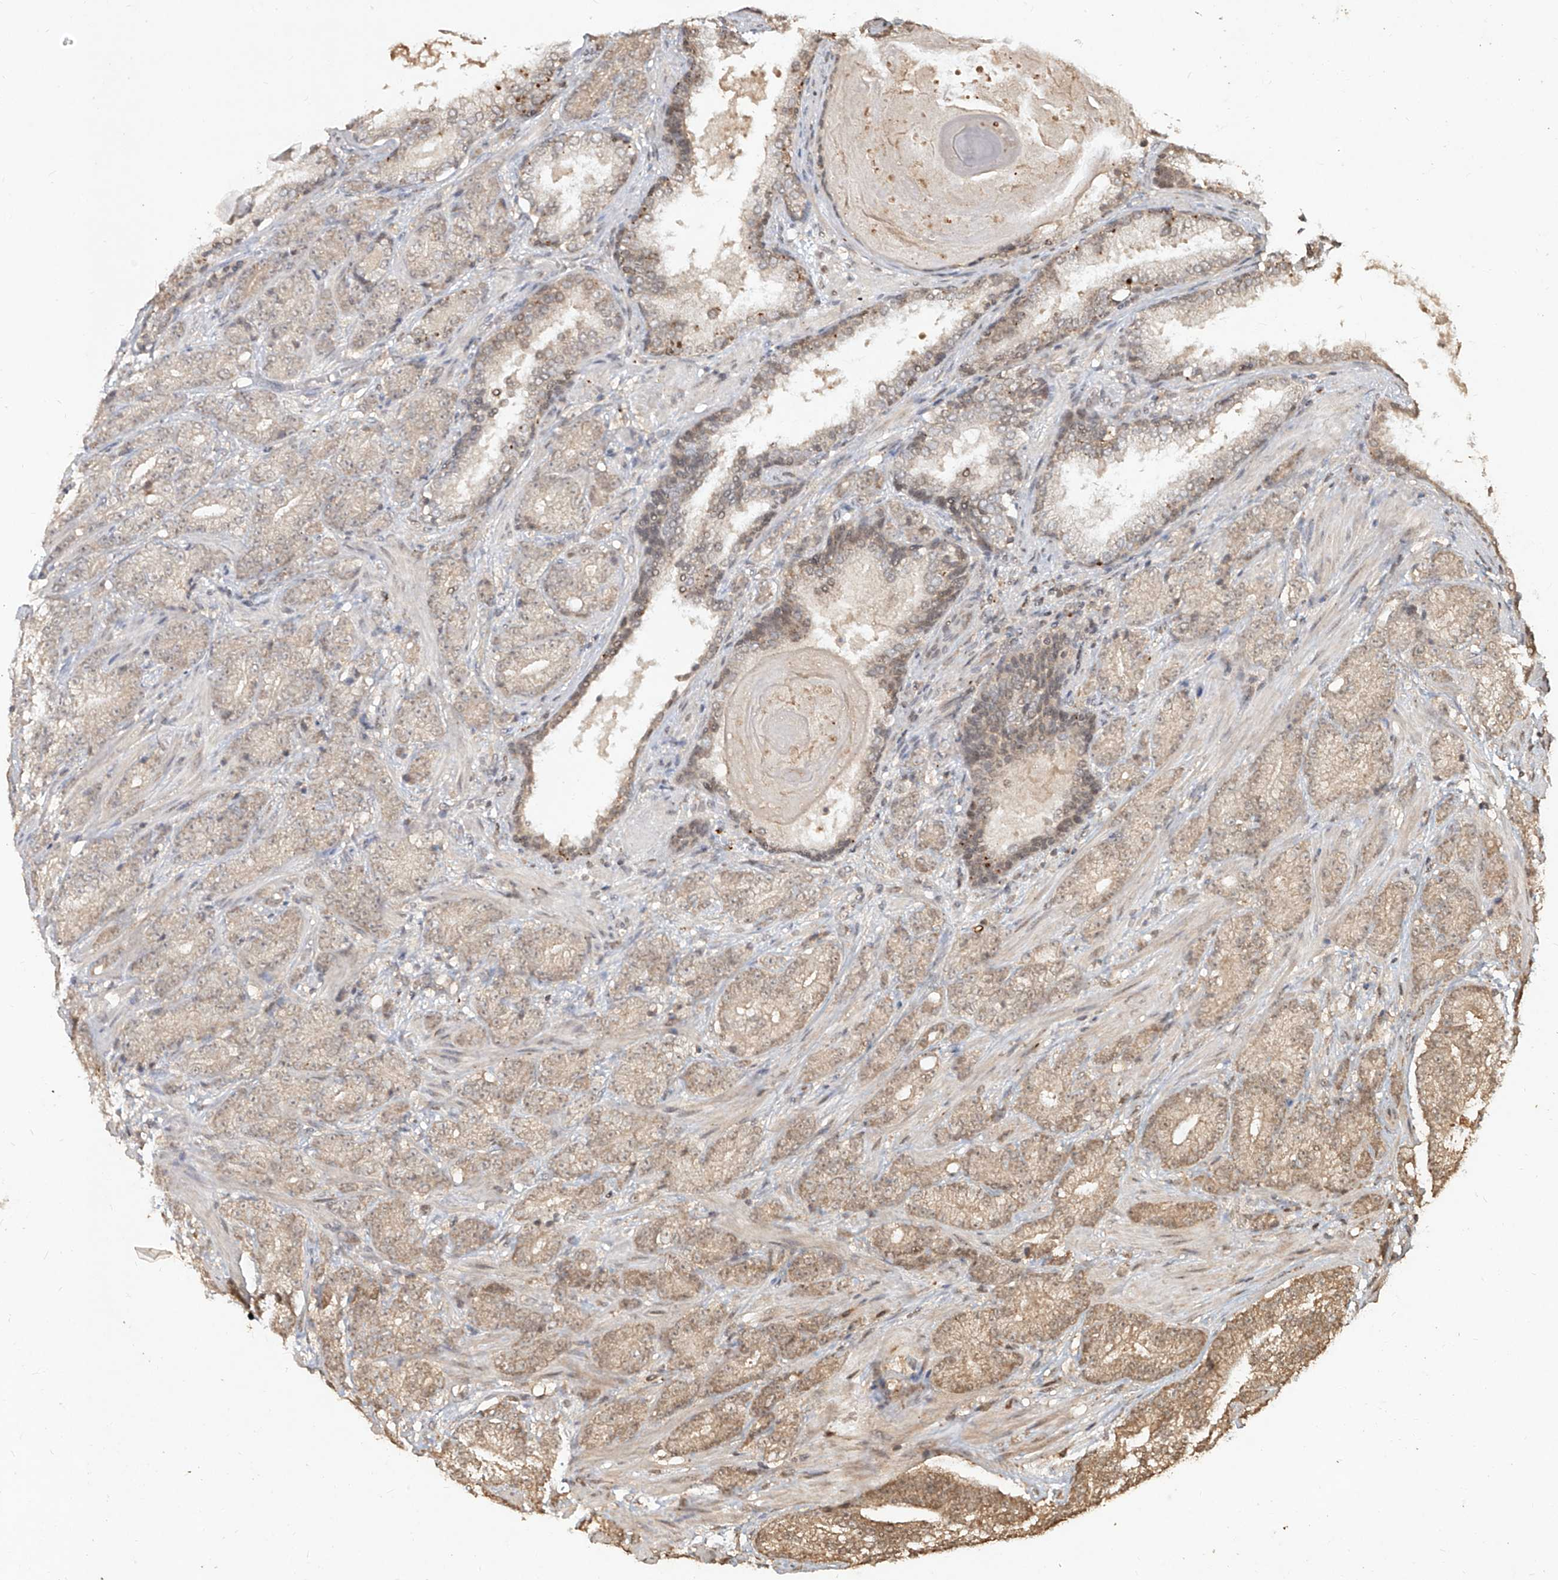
{"staining": {"intensity": "weak", "quantity": ">75%", "location": "cytoplasmic/membranous,nuclear"}, "tissue": "prostate cancer", "cell_type": "Tumor cells", "image_type": "cancer", "snomed": [{"axis": "morphology", "description": "Adenocarcinoma, High grade"}, {"axis": "topography", "description": "Prostate"}], "caption": "Protein staining demonstrates weak cytoplasmic/membranous and nuclear expression in about >75% of tumor cells in prostate high-grade adenocarcinoma. (DAB (3,3'-diaminobenzidine) = brown stain, brightfield microscopy at high magnification).", "gene": "UBE2K", "patient": {"sex": "male", "age": 61}}